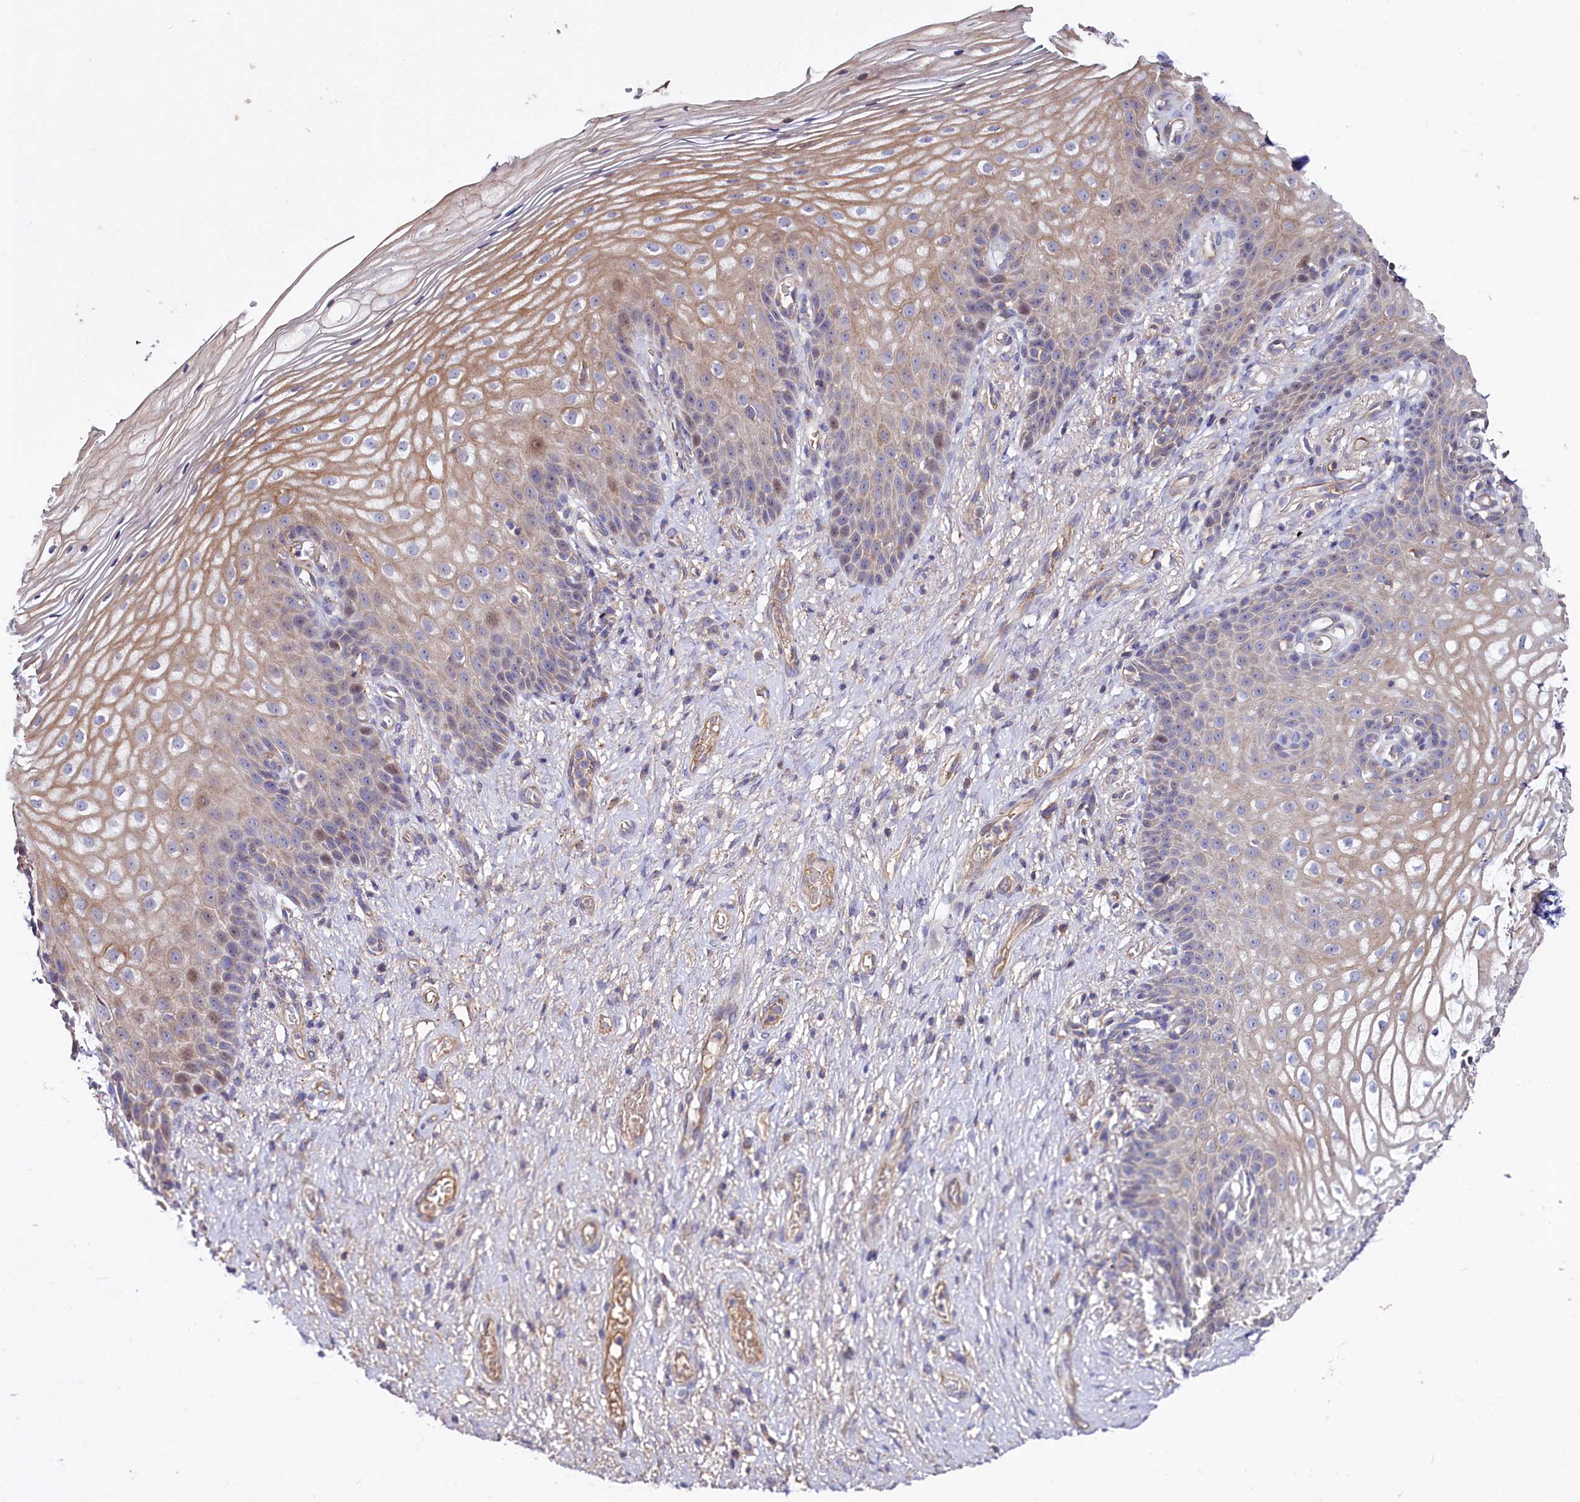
{"staining": {"intensity": "weak", "quantity": "25%-75%", "location": "cytoplasmic/membranous"}, "tissue": "vagina", "cell_type": "Squamous epithelial cells", "image_type": "normal", "snomed": [{"axis": "morphology", "description": "Normal tissue, NOS"}, {"axis": "topography", "description": "Vagina"}], "caption": "DAB immunohistochemical staining of normal vagina demonstrates weak cytoplasmic/membranous protein staining in approximately 25%-75% of squamous epithelial cells. (brown staining indicates protein expression, while blue staining denotes nuclei).", "gene": "RPUSD3", "patient": {"sex": "female", "age": 60}}